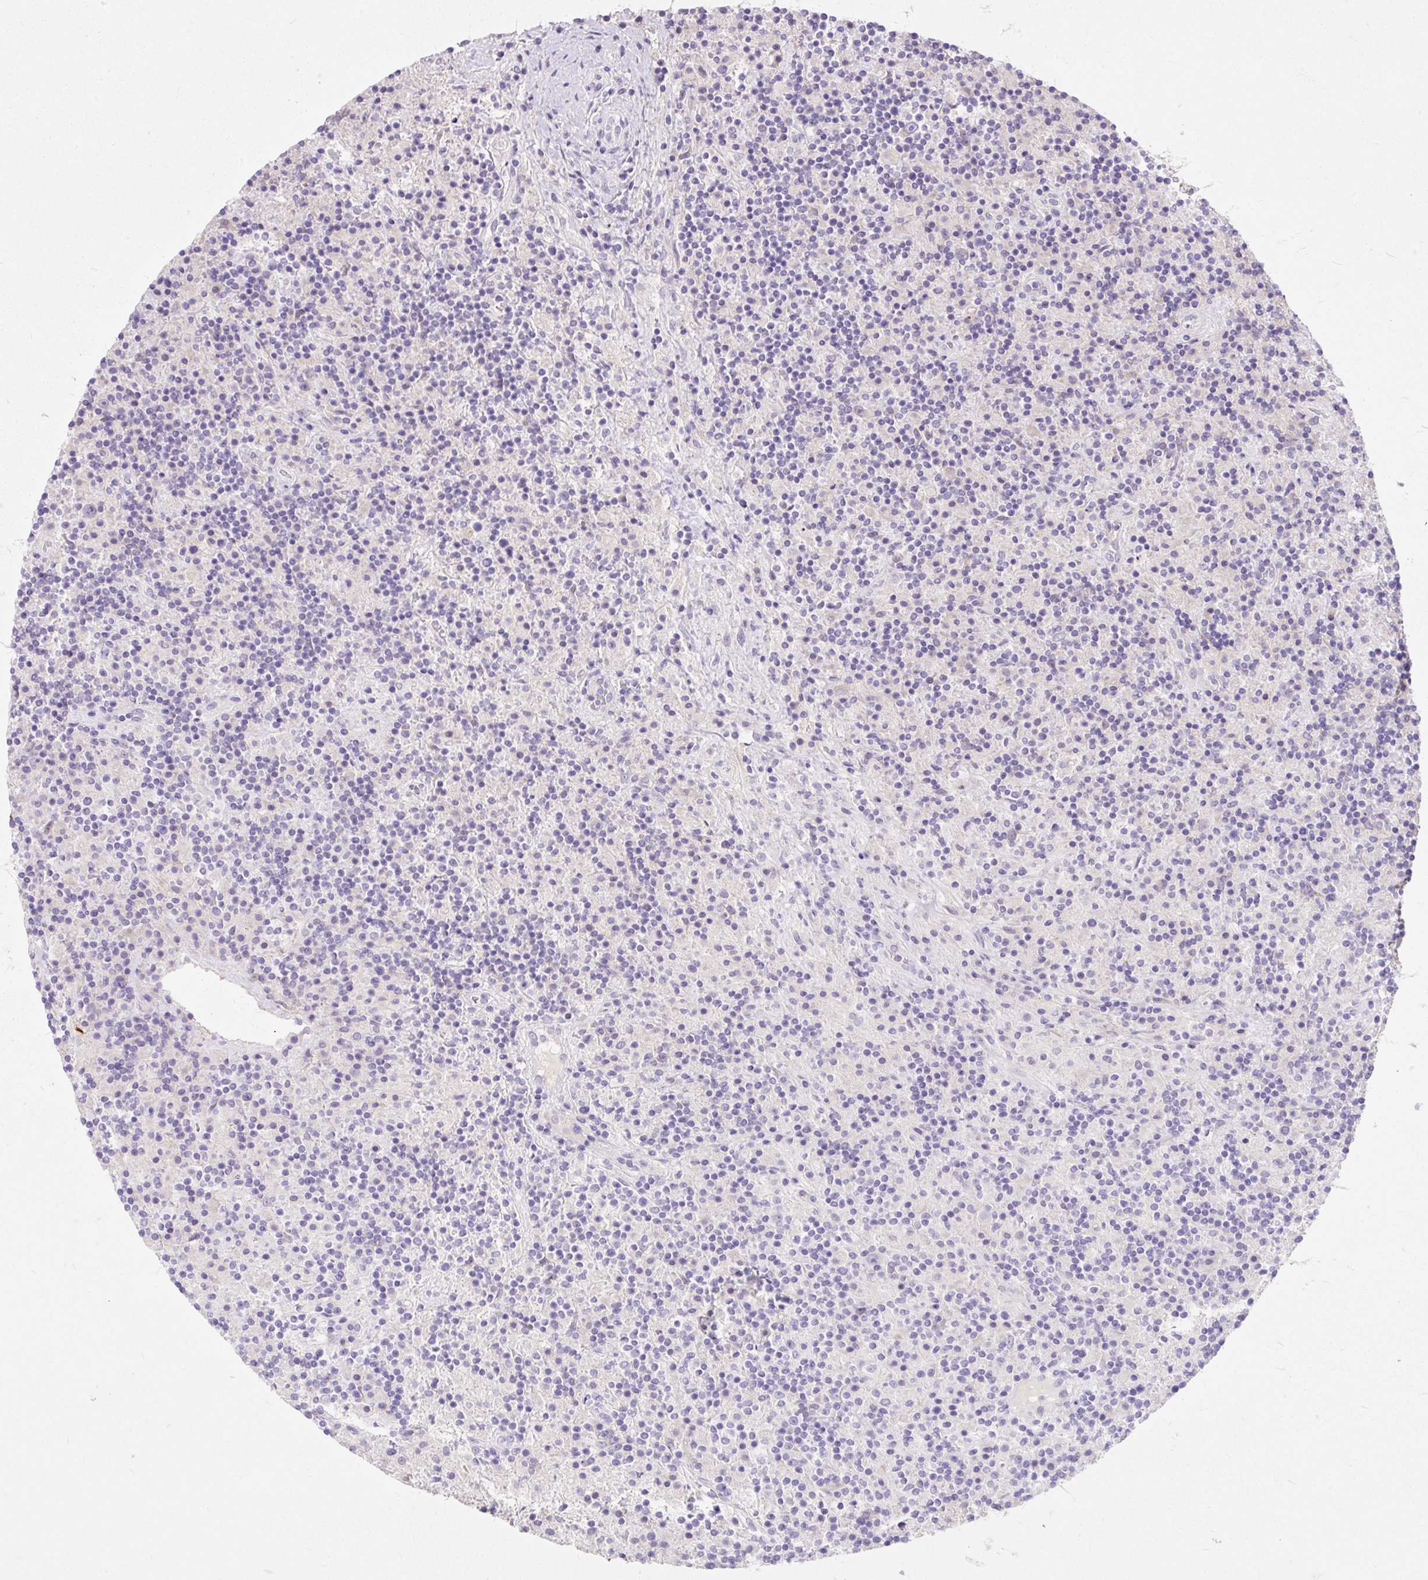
{"staining": {"intensity": "negative", "quantity": "none", "location": "none"}, "tissue": "lymphoma", "cell_type": "Tumor cells", "image_type": "cancer", "snomed": [{"axis": "morphology", "description": "Hodgkin's disease, NOS"}, {"axis": "topography", "description": "Lymph node"}], "caption": "The image shows no significant positivity in tumor cells of lymphoma.", "gene": "SUSD5", "patient": {"sex": "male", "age": 70}}